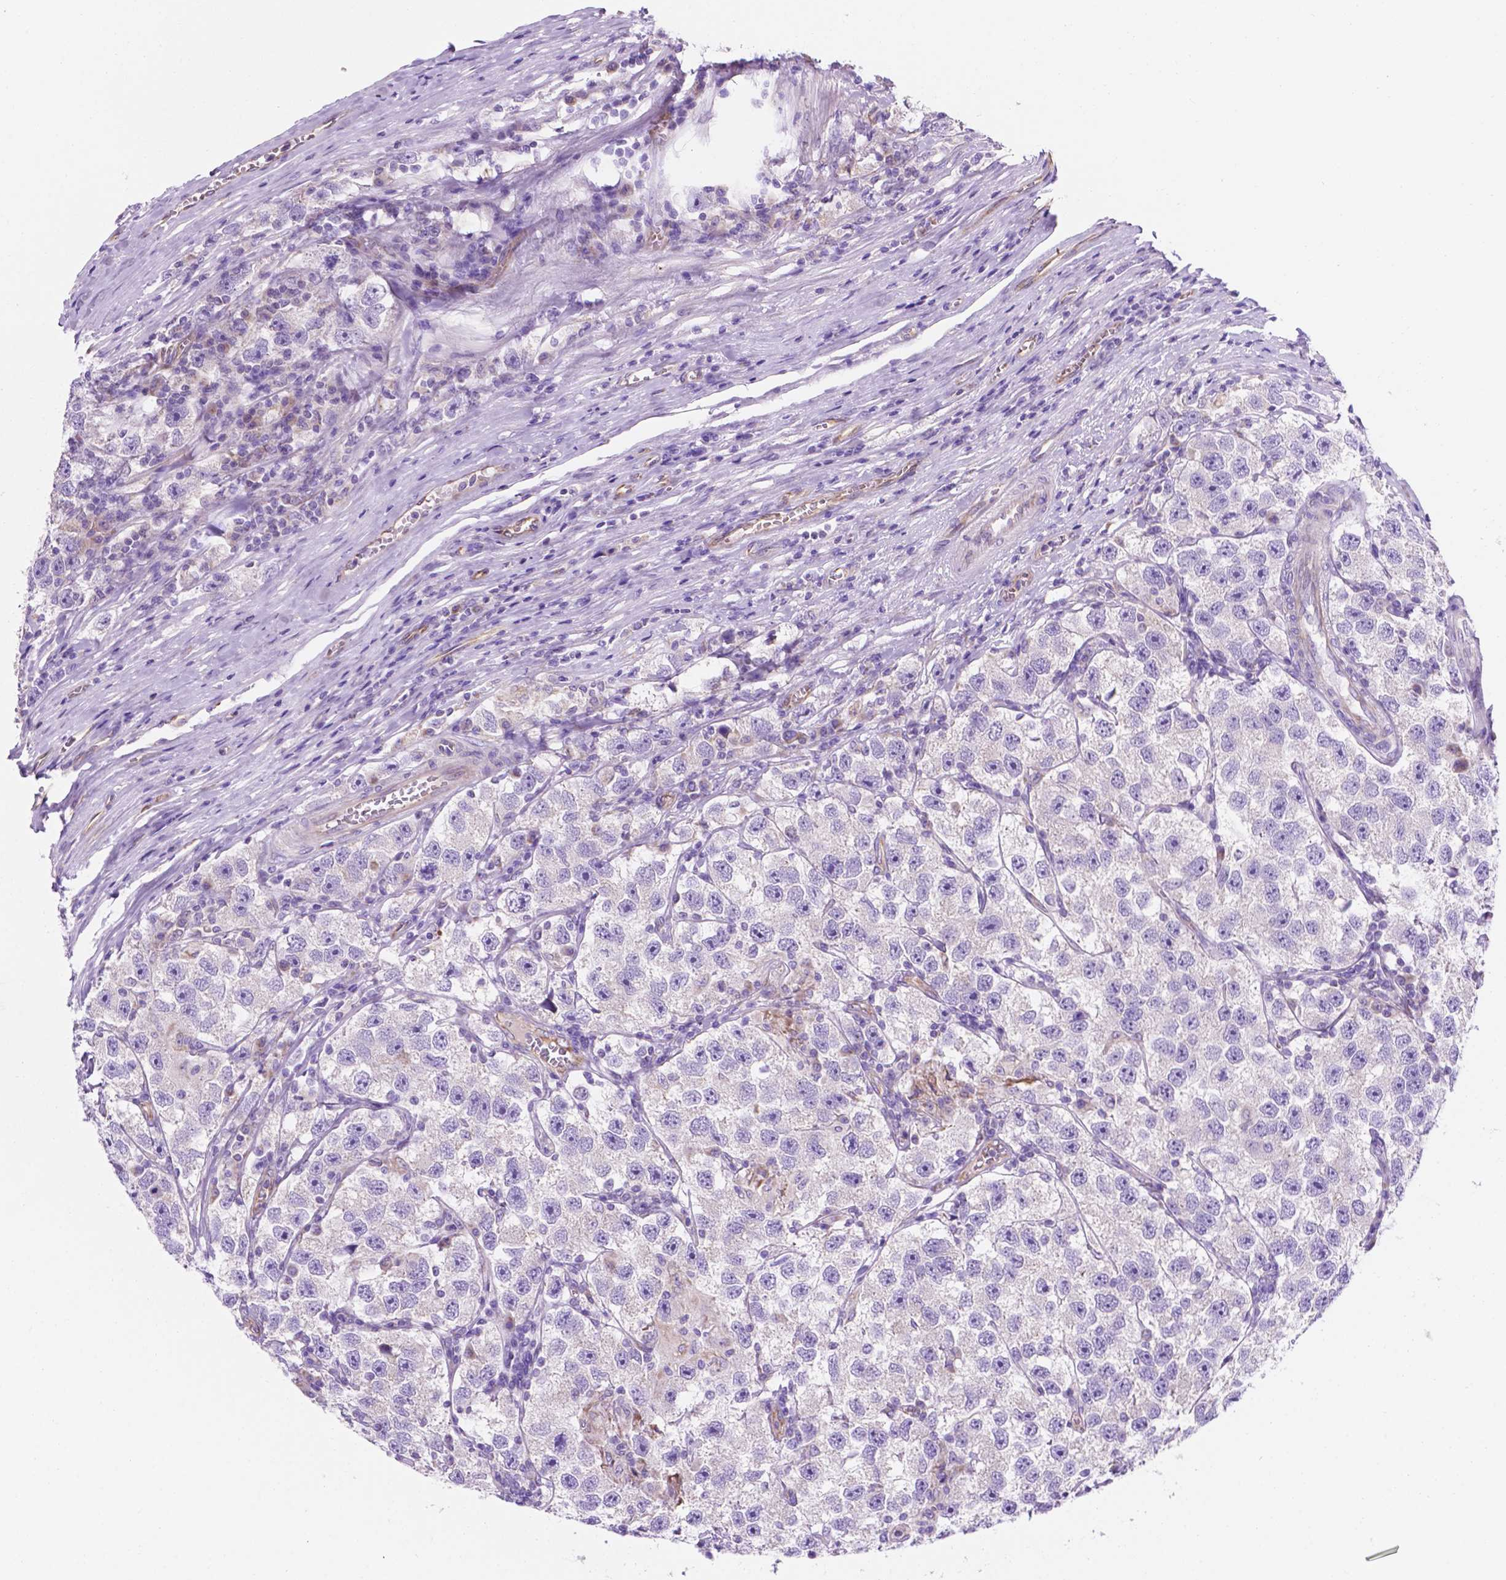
{"staining": {"intensity": "negative", "quantity": "none", "location": "none"}, "tissue": "testis cancer", "cell_type": "Tumor cells", "image_type": "cancer", "snomed": [{"axis": "morphology", "description": "Seminoma, NOS"}, {"axis": "topography", "description": "Testis"}], "caption": "The histopathology image exhibits no staining of tumor cells in testis cancer (seminoma). (Brightfield microscopy of DAB immunohistochemistry (IHC) at high magnification).", "gene": "CEACAM7", "patient": {"sex": "male", "age": 26}}